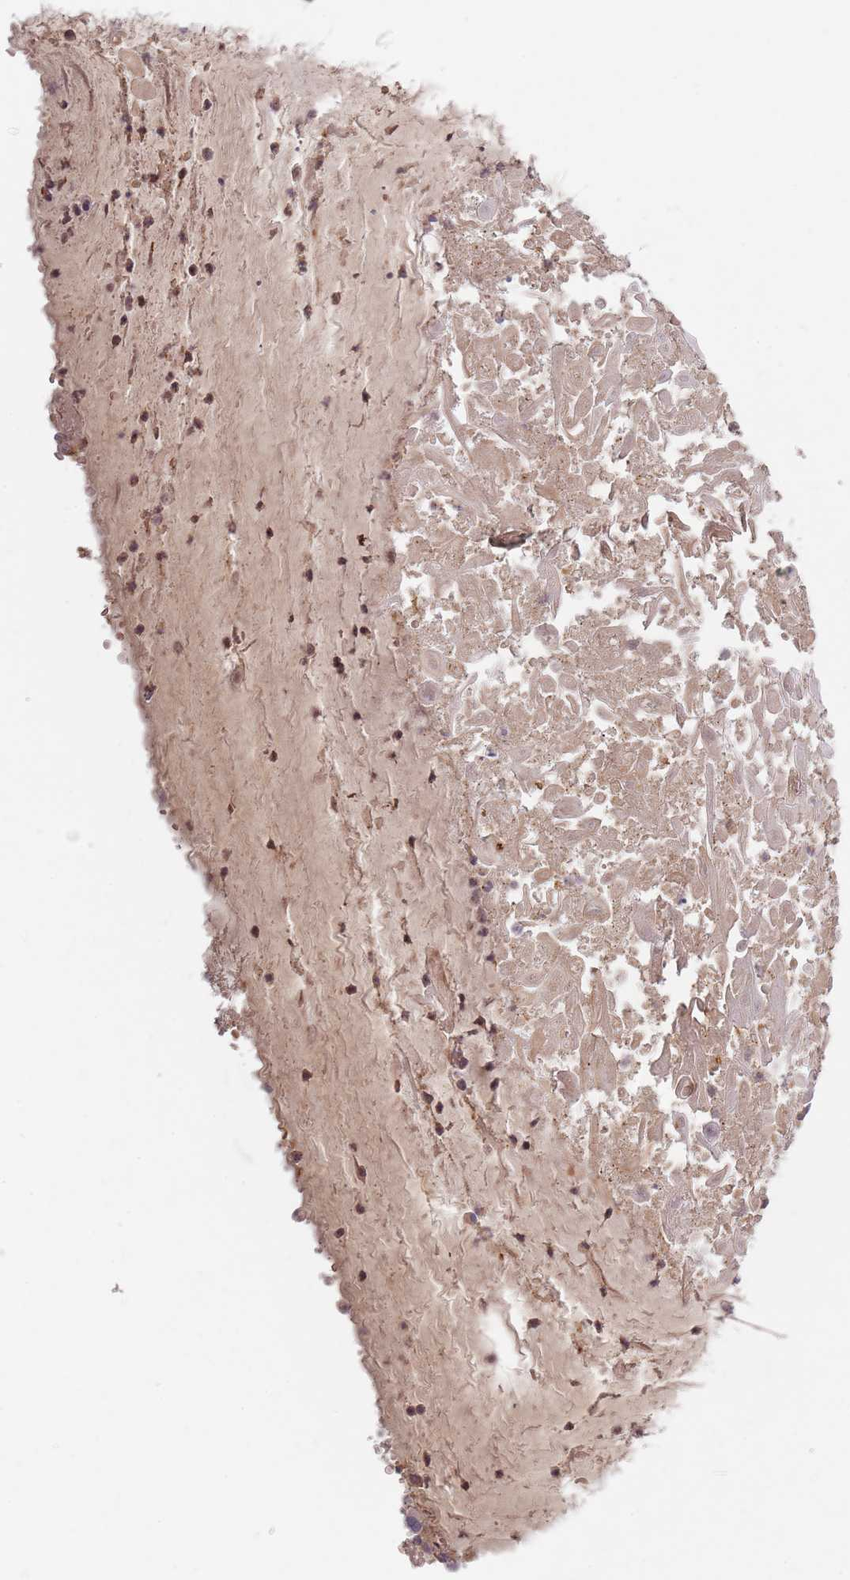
{"staining": {"intensity": "weak", "quantity": ">75%", "location": "cytoplasmic/membranous"}, "tissue": "adipose tissue", "cell_type": "Adipocytes", "image_type": "normal", "snomed": [{"axis": "morphology", "description": "Normal tissue, NOS"}, {"axis": "topography", "description": "Lymph node"}, {"axis": "topography", "description": "Cartilage tissue"}, {"axis": "topography", "description": "Bronchus"}], "caption": "Adipocytes demonstrate low levels of weak cytoplasmic/membranous expression in about >75% of cells in unremarkable adipose tissue. The protein is shown in brown color, while the nuclei are stained blue.", "gene": "ASB13", "patient": {"sex": "male", "age": 63}}